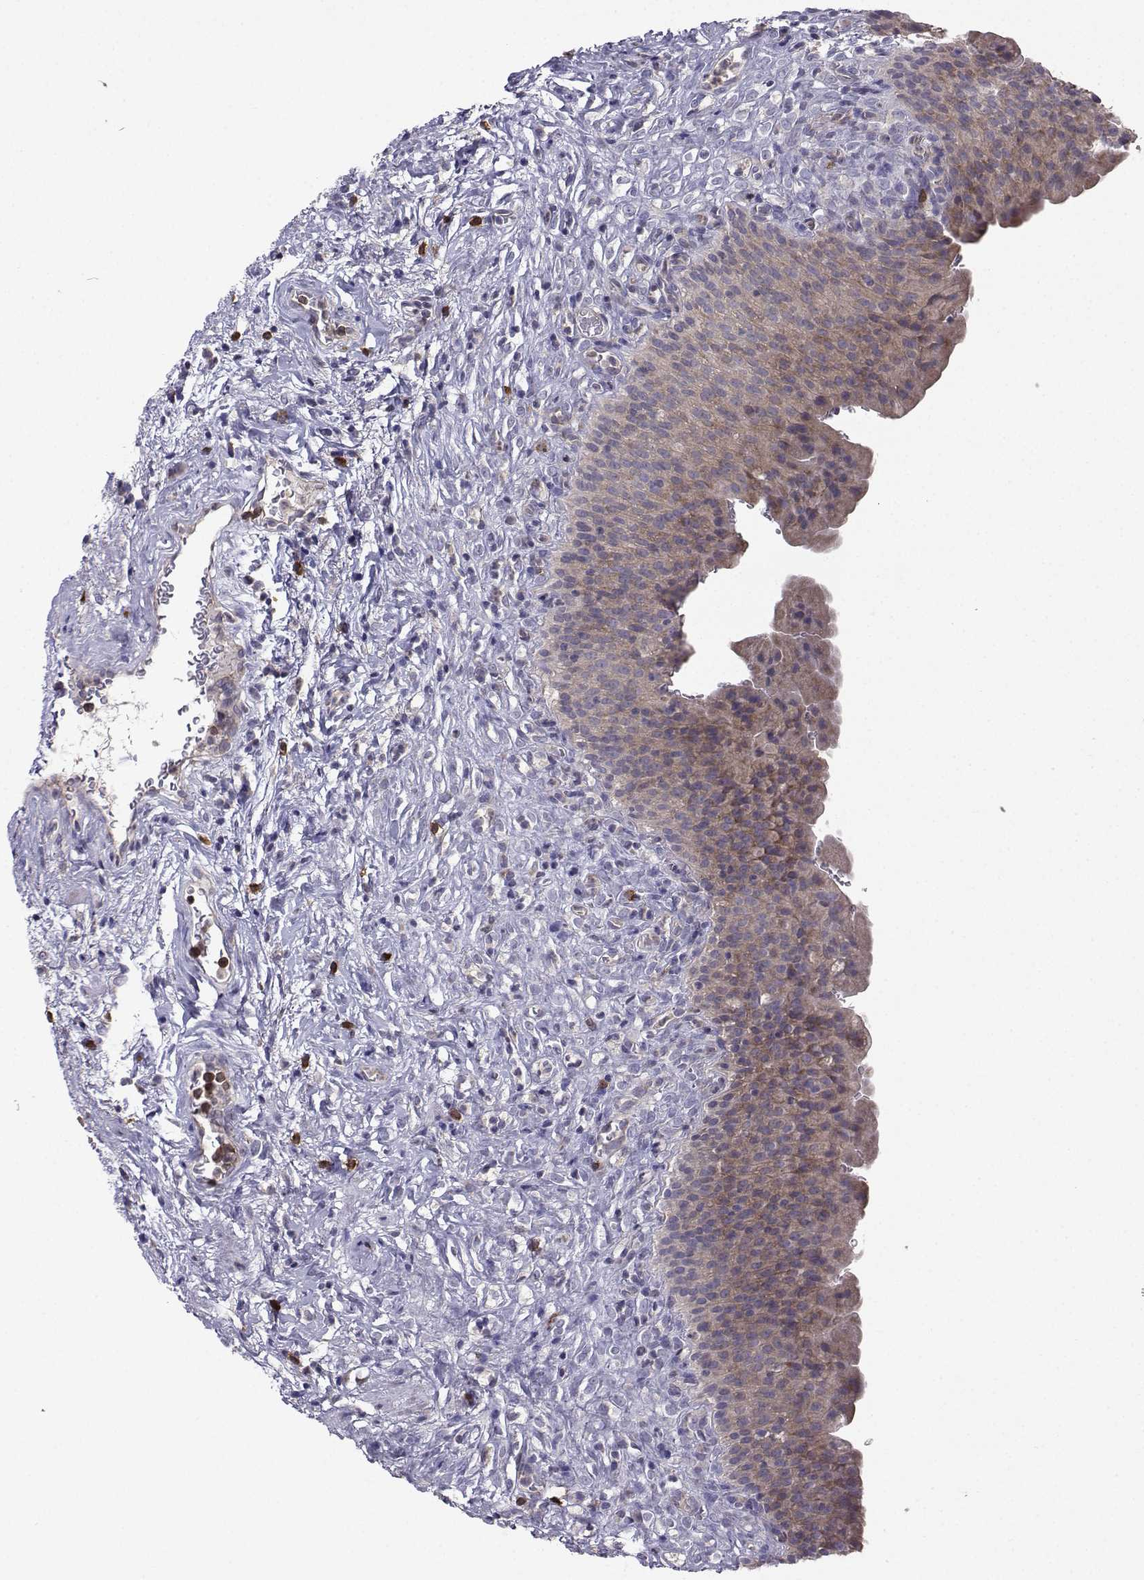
{"staining": {"intensity": "weak", "quantity": ">75%", "location": "cytoplasmic/membranous"}, "tissue": "urinary bladder", "cell_type": "Urothelial cells", "image_type": "normal", "snomed": [{"axis": "morphology", "description": "Normal tissue, NOS"}, {"axis": "topography", "description": "Urinary bladder"}], "caption": "Protein expression analysis of benign urinary bladder demonstrates weak cytoplasmic/membranous expression in about >75% of urothelial cells. Nuclei are stained in blue.", "gene": "STXBP5", "patient": {"sex": "male", "age": 76}}